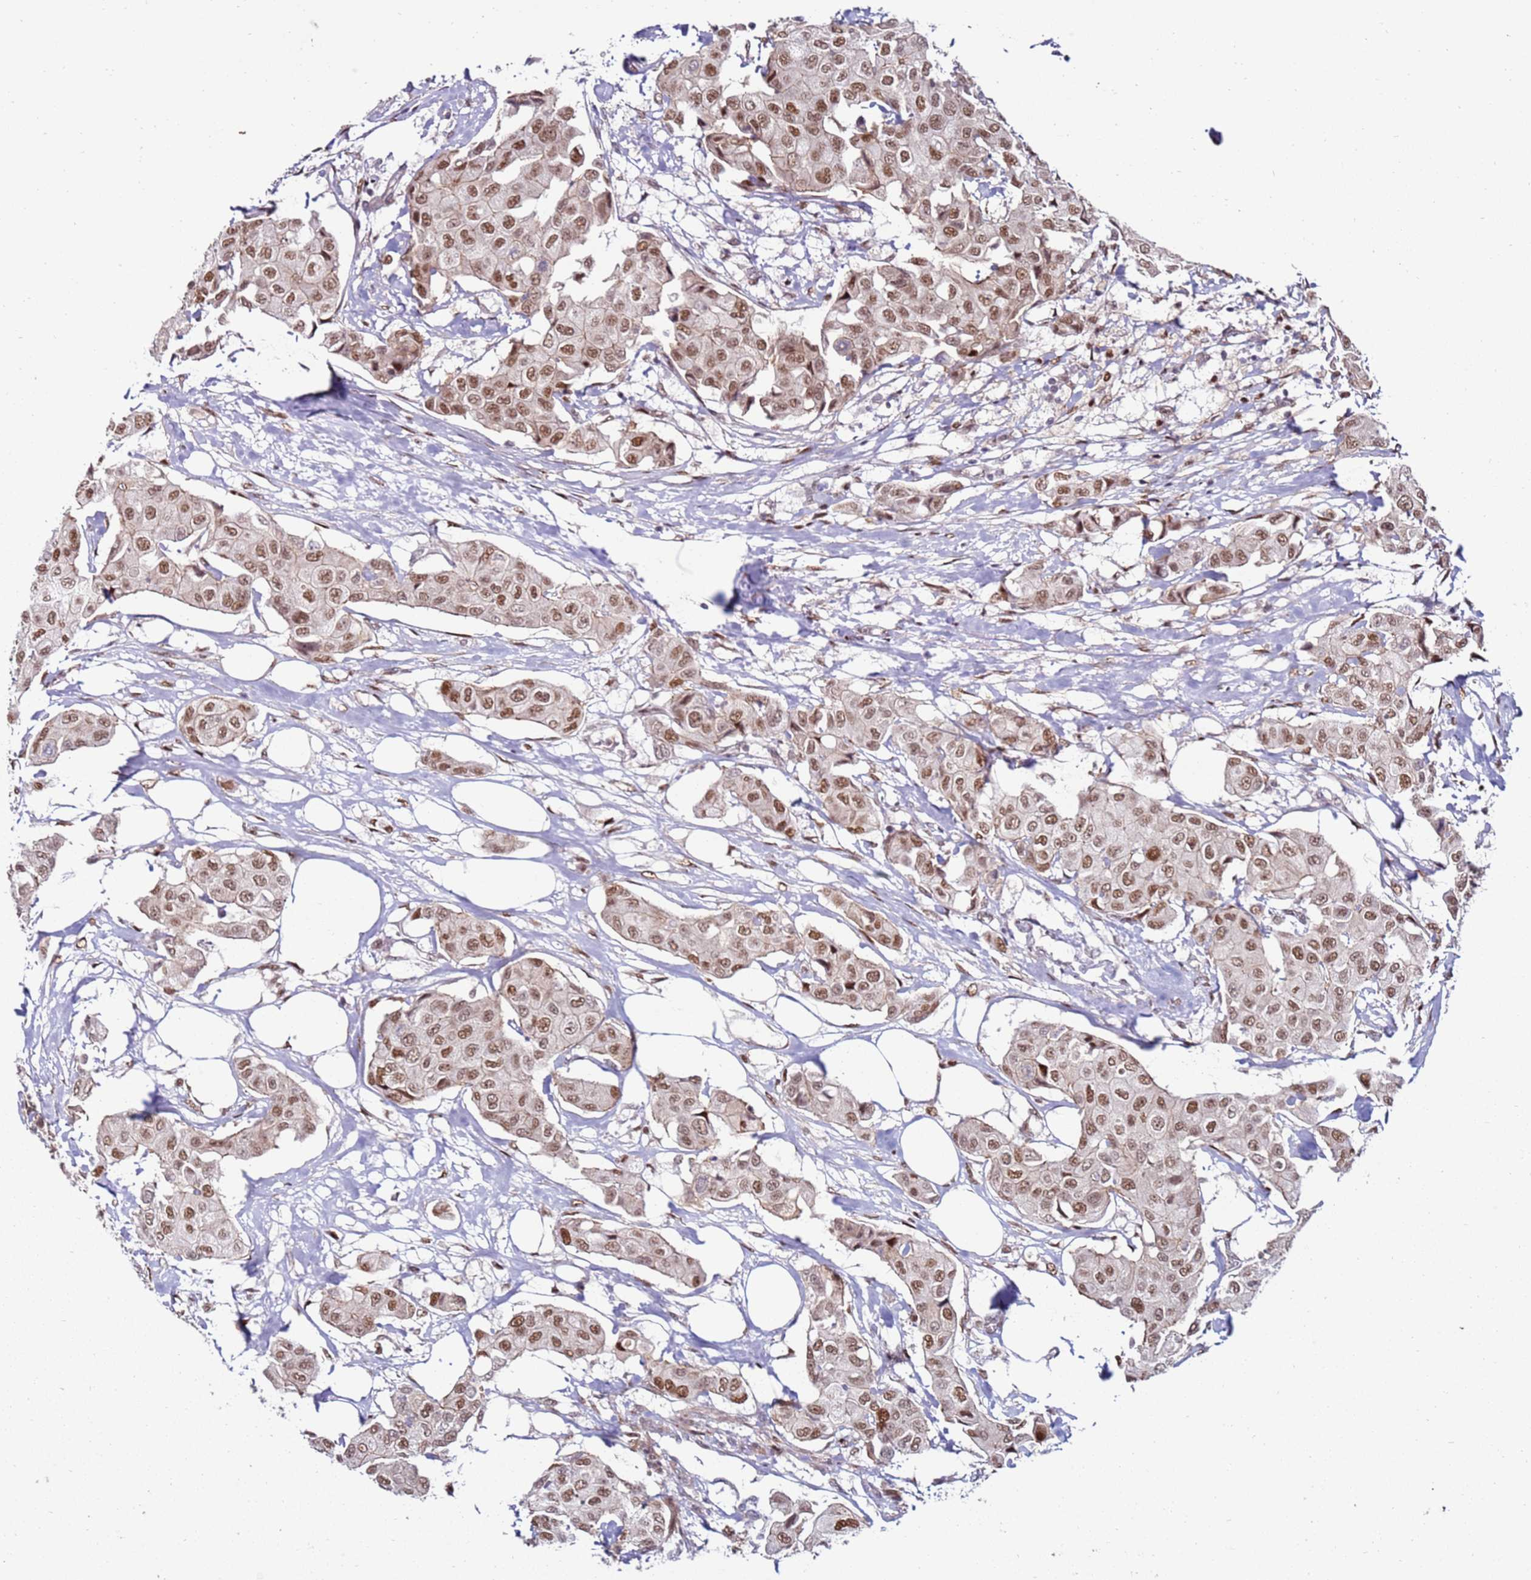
{"staining": {"intensity": "moderate", "quantity": ">75%", "location": "nuclear"}, "tissue": "breast cancer", "cell_type": "Tumor cells", "image_type": "cancer", "snomed": [{"axis": "morphology", "description": "Duct carcinoma"}, {"axis": "topography", "description": "Breast"}, {"axis": "topography", "description": "Lymph node"}], "caption": "IHC image of breast intraductal carcinoma stained for a protein (brown), which displays medium levels of moderate nuclear positivity in approximately >75% of tumor cells.", "gene": "KPNA4", "patient": {"sex": "female", "age": 80}}